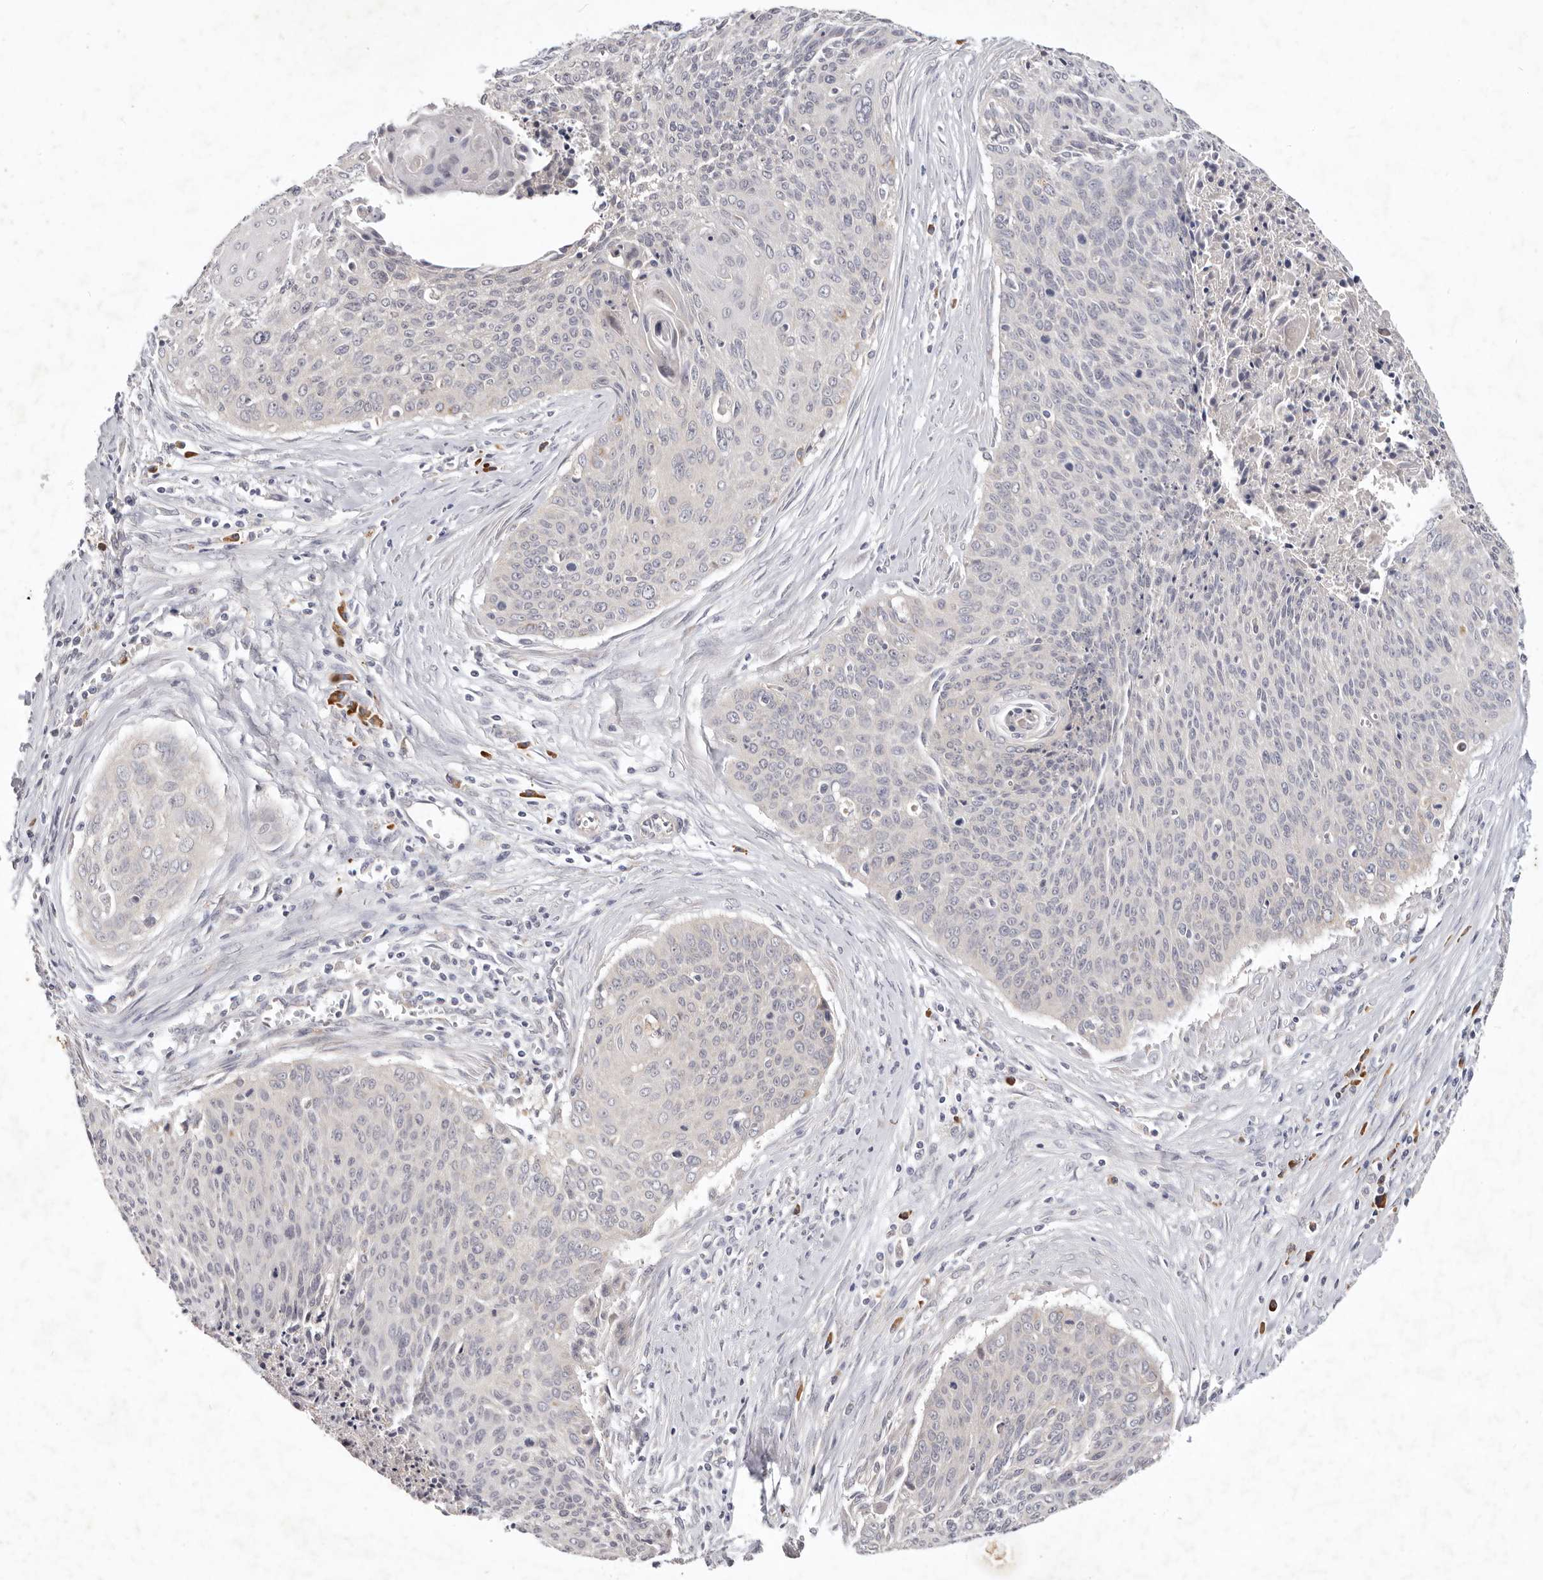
{"staining": {"intensity": "weak", "quantity": "<25%", "location": "cytoplasmic/membranous"}, "tissue": "cervical cancer", "cell_type": "Tumor cells", "image_type": "cancer", "snomed": [{"axis": "morphology", "description": "Squamous cell carcinoma, NOS"}, {"axis": "topography", "description": "Cervix"}], "caption": "The histopathology image exhibits no significant expression in tumor cells of squamous cell carcinoma (cervical).", "gene": "WDR77", "patient": {"sex": "female", "age": 55}}